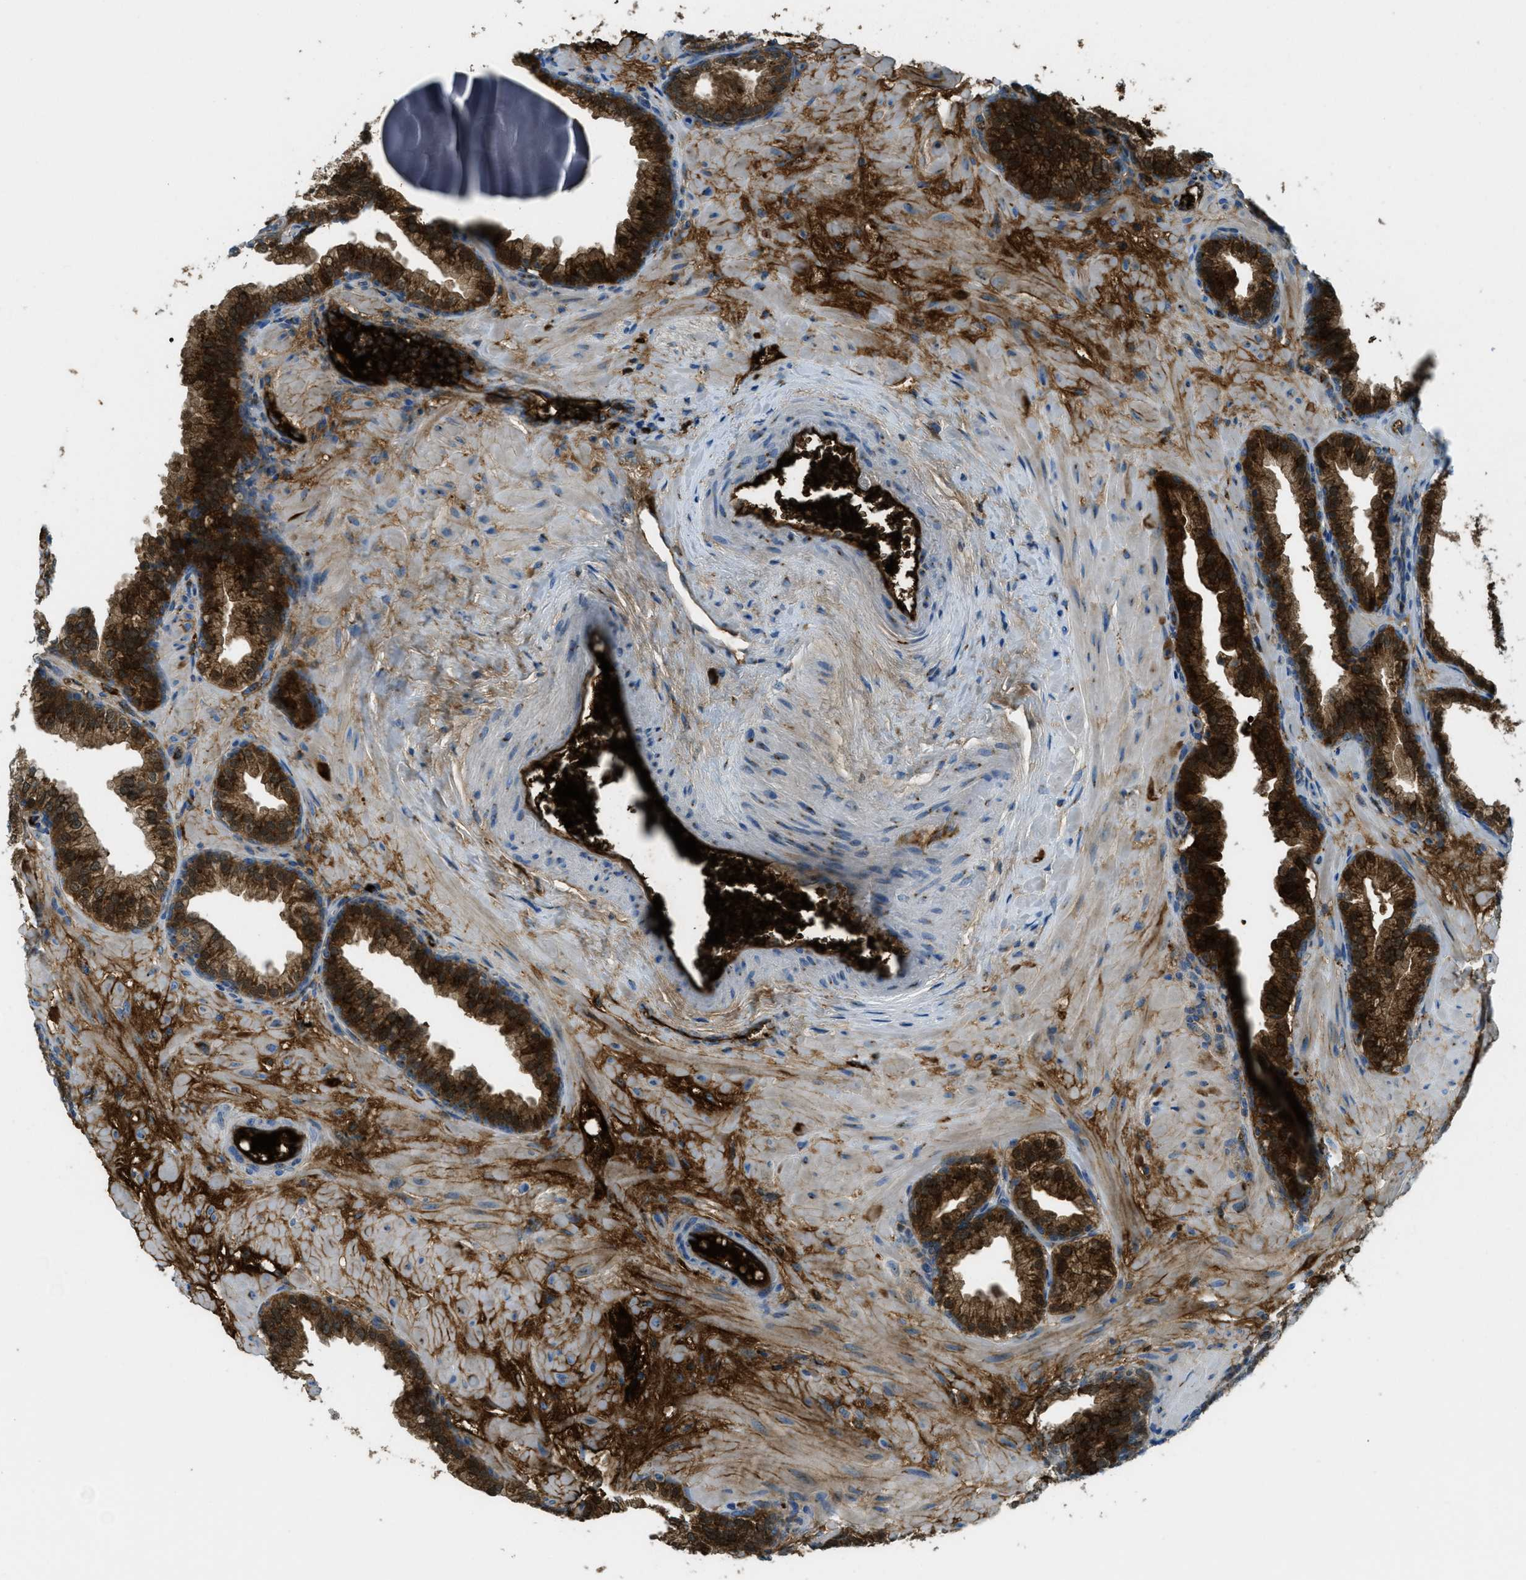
{"staining": {"intensity": "strong", "quantity": ">75%", "location": "cytoplasmic/membranous"}, "tissue": "prostate", "cell_type": "Glandular cells", "image_type": "normal", "snomed": [{"axis": "morphology", "description": "Normal tissue, NOS"}, {"axis": "morphology", "description": "Urothelial carcinoma, Low grade"}, {"axis": "topography", "description": "Urinary bladder"}, {"axis": "topography", "description": "Prostate"}], "caption": "Immunohistochemistry (IHC) of unremarkable prostate displays high levels of strong cytoplasmic/membranous expression in approximately >75% of glandular cells. (DAB (3,3'-diaminobenzidine) IHC, brown staining for protein, blue staining for nuclei).", "gene": "TRIM59", "patient": {"sex": "male", "age": 60}}